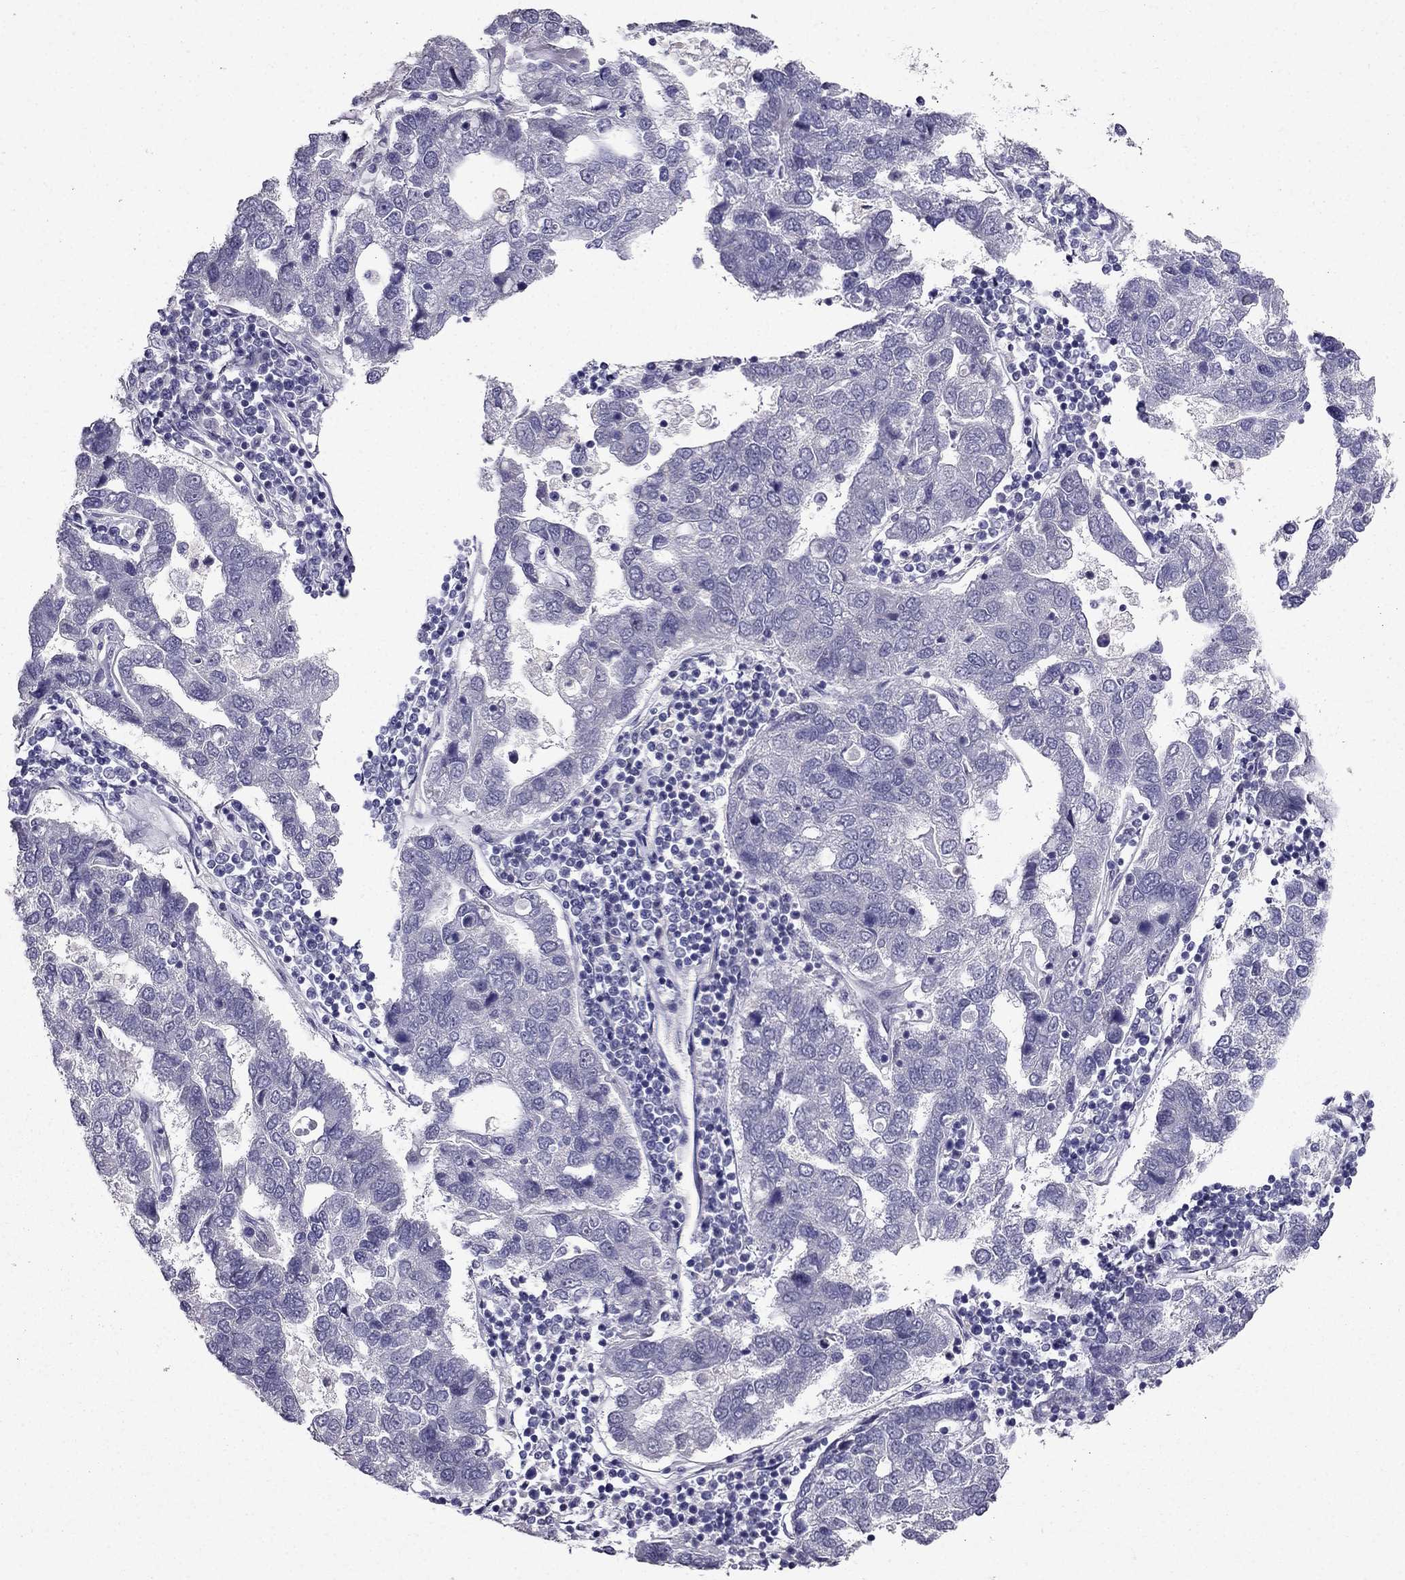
{"staining": {"intensity": "negative", "quantity": "none", "location": "none"}, "tissue": "pancreatic cancer", "cell_type": "Tumor cells", "image_type": "cancer", "snomed": [{"axis": "morphology", "description": "Adenocarcinoma, NOS"}, {"axis": "topography", "description": "Pancreas"}], "caption": "This is an immunohistochemistry (IHC) image of pancreatic adenocarcinoma. There is no expression in tumor cells.", "gene": "DUSP15", "patient": {"sex": "female", "age": 61}}